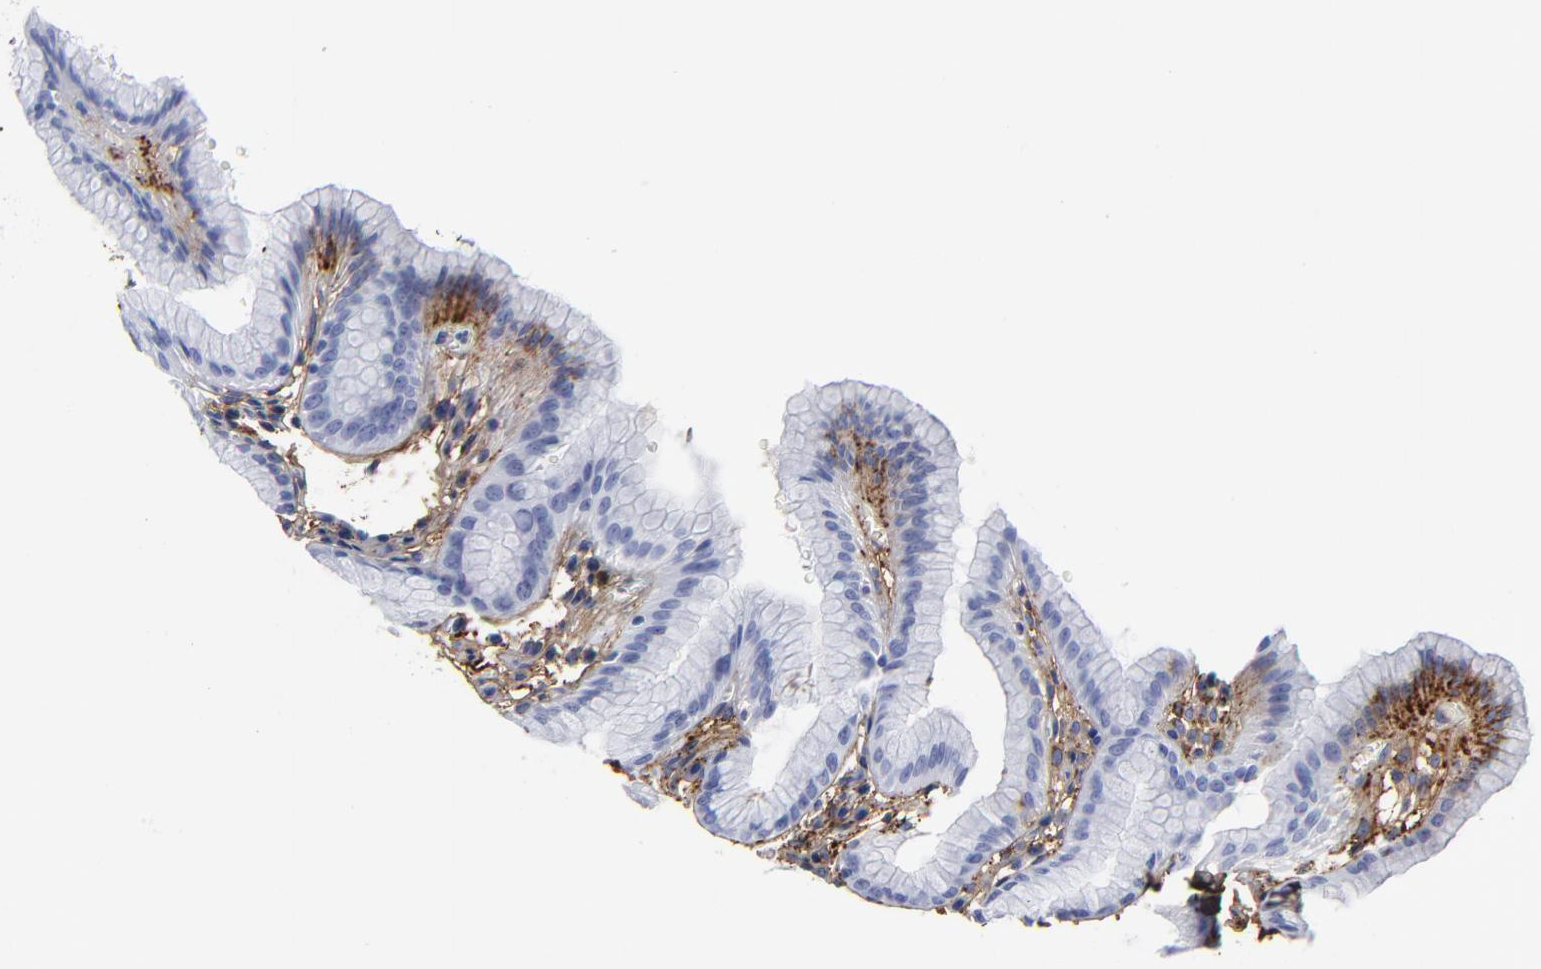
{"staining": {"intensity": "negative", "quantity": "none", "location": "none"}, "tissue": "stomach", "cell_type": "Glandular cells", "image_type": "normal", "snomed": [{"axis": "morphology", "description": "Normal tissue, NOS"}, {"axis": "topography", "description": "Stomach"}], "caption": "This is an immunohistochemistry (IHC) micrograph of normal stomach. There is no expression in glandular cells.", "gene": "DCN", "patient": {"sex": "male", "age": 42}}